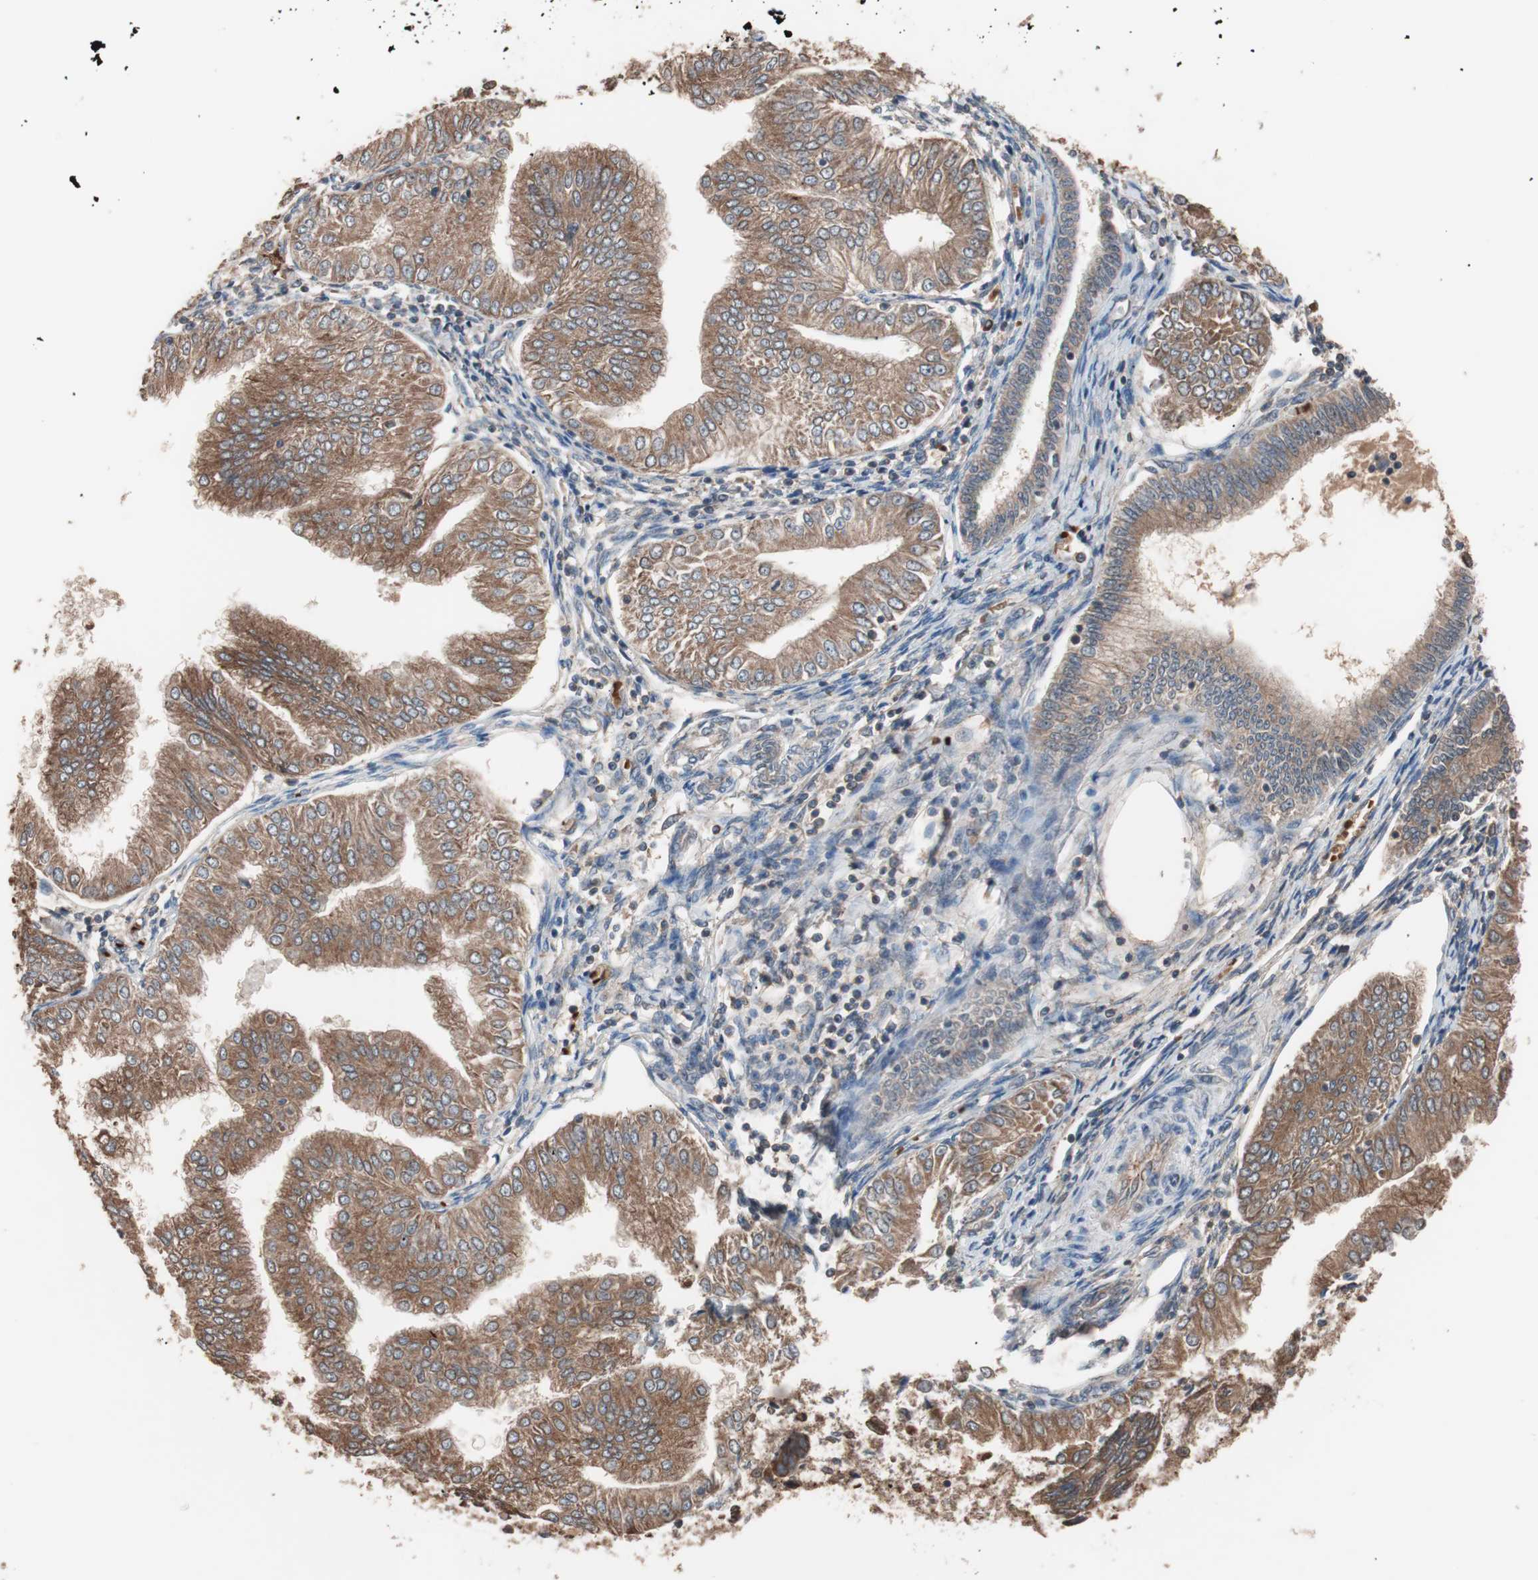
{"staining": {"intensity": "moderate", "quantity": ">75%", "location": "cytoplasmic/membranous"}, "tissue": "endometrial cancer", "cell_type": "Tumor cells", "image_type": "cancer", "snomed": [{"axis": "morphology", "description": "Adenocarcinoma, NOS"}, {"axis": "topography", "description": "Endometrium"}], "caption": "This is a histology image of immunohistochemistry (IHC) staining of endometrial adenocarcinoma, which shows moderate expression in the cytoplasmic/membranous of tumor cells.", "gene": "GLYCTK", "patient": {"sex": "female", "age": 53}}